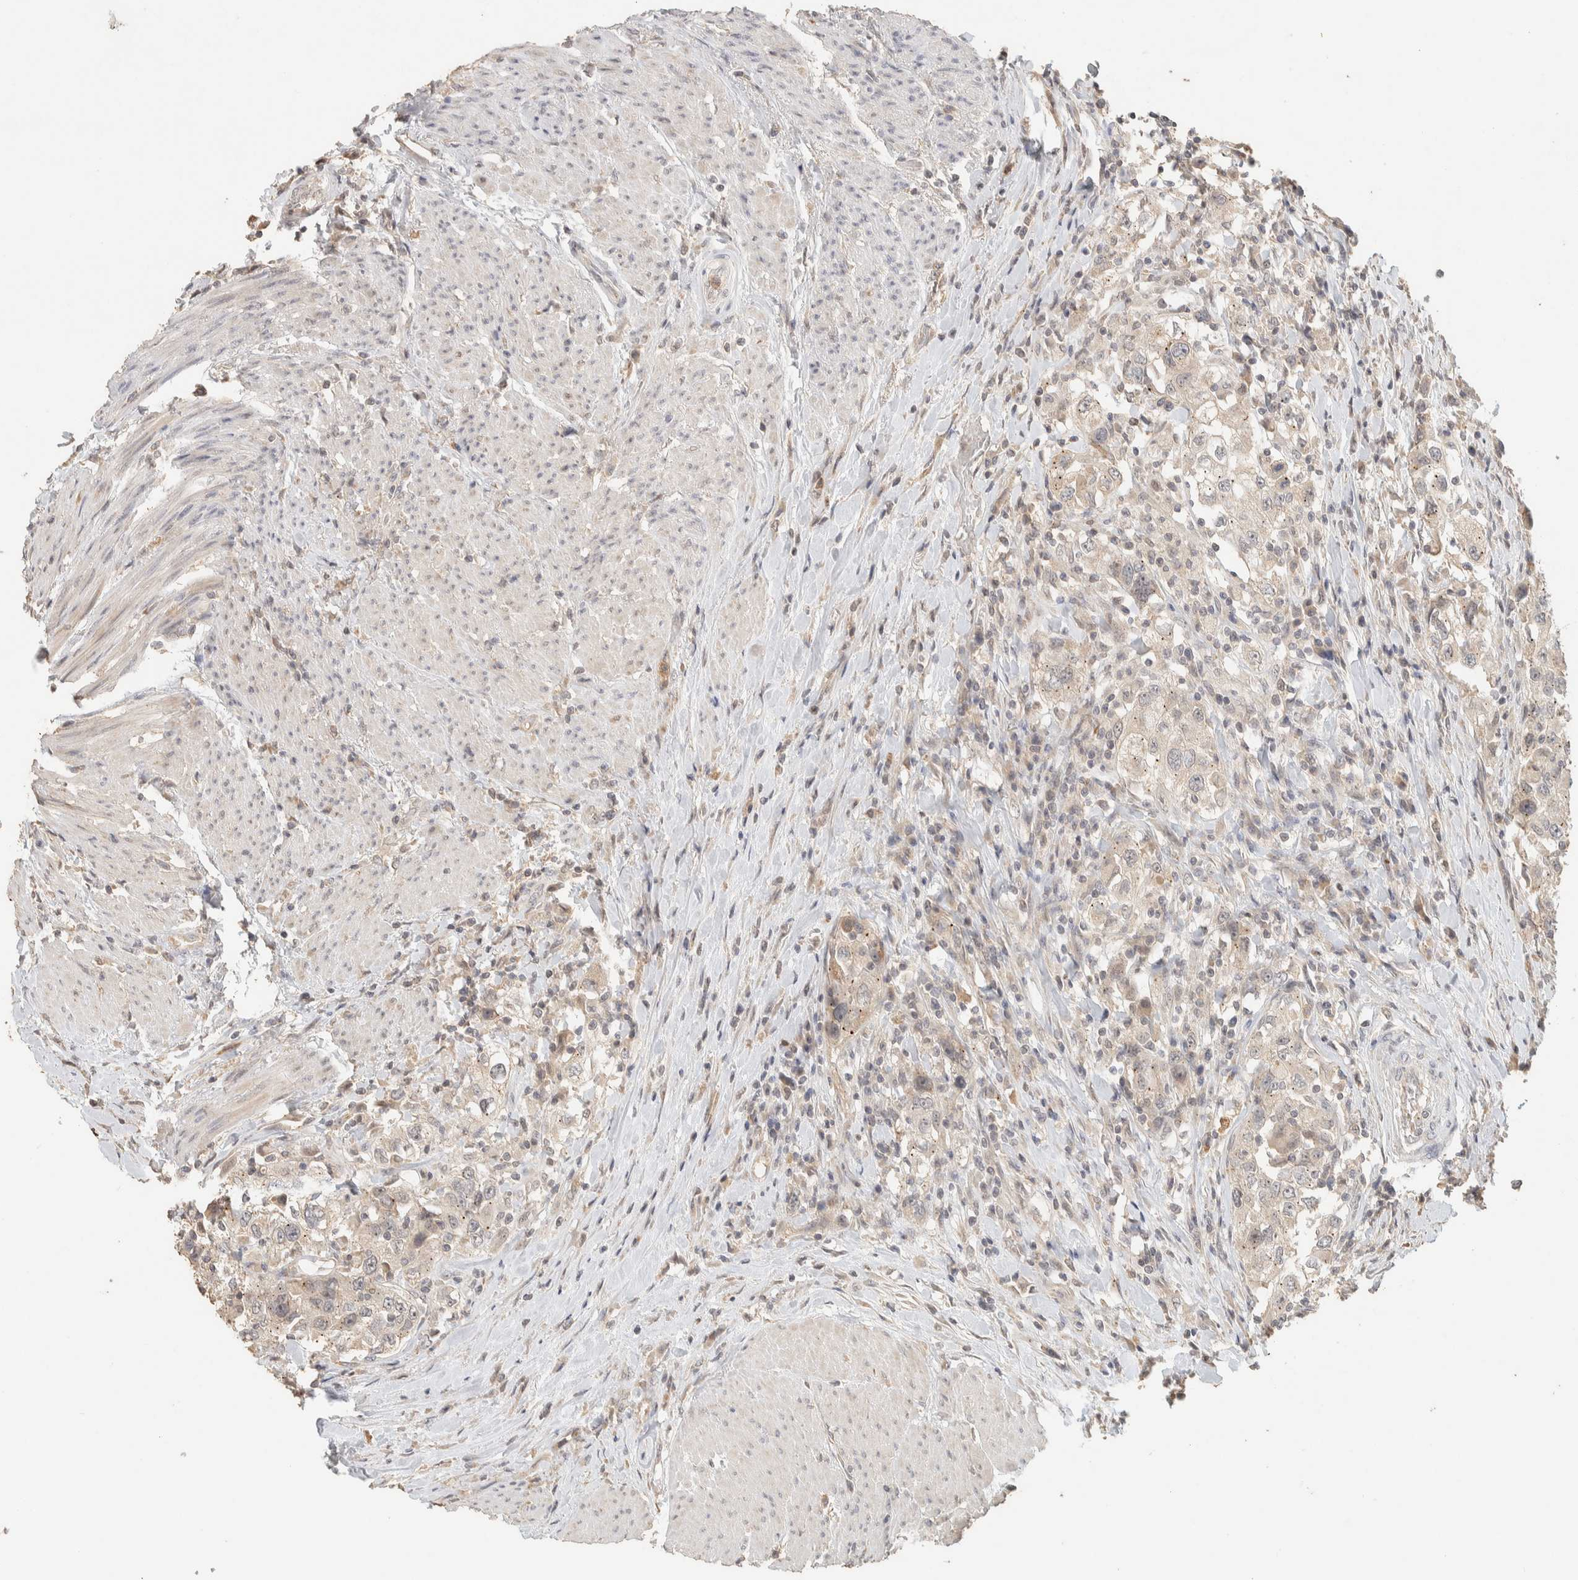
{"staining": {"intensity": "weak", "quantity": "<25%", "location": "cytoplasmic/membranous"}, "tissue": "urothelial cancer", "cell_type": "Tumor cells", "image_type": "cancer", "snomed": [{"axis": "morphology", "description": "Urothelial carcinoma, High grade"}, {"axis": "topography", "description": "Urinary bladder"}], "caption": "Immunohistochemical staining of urothelial carcinoma (high-grade) displays no significant positivity in tumor cells.", "gene": "ITPA", "patient": {"sex": "female", "age": 80}}